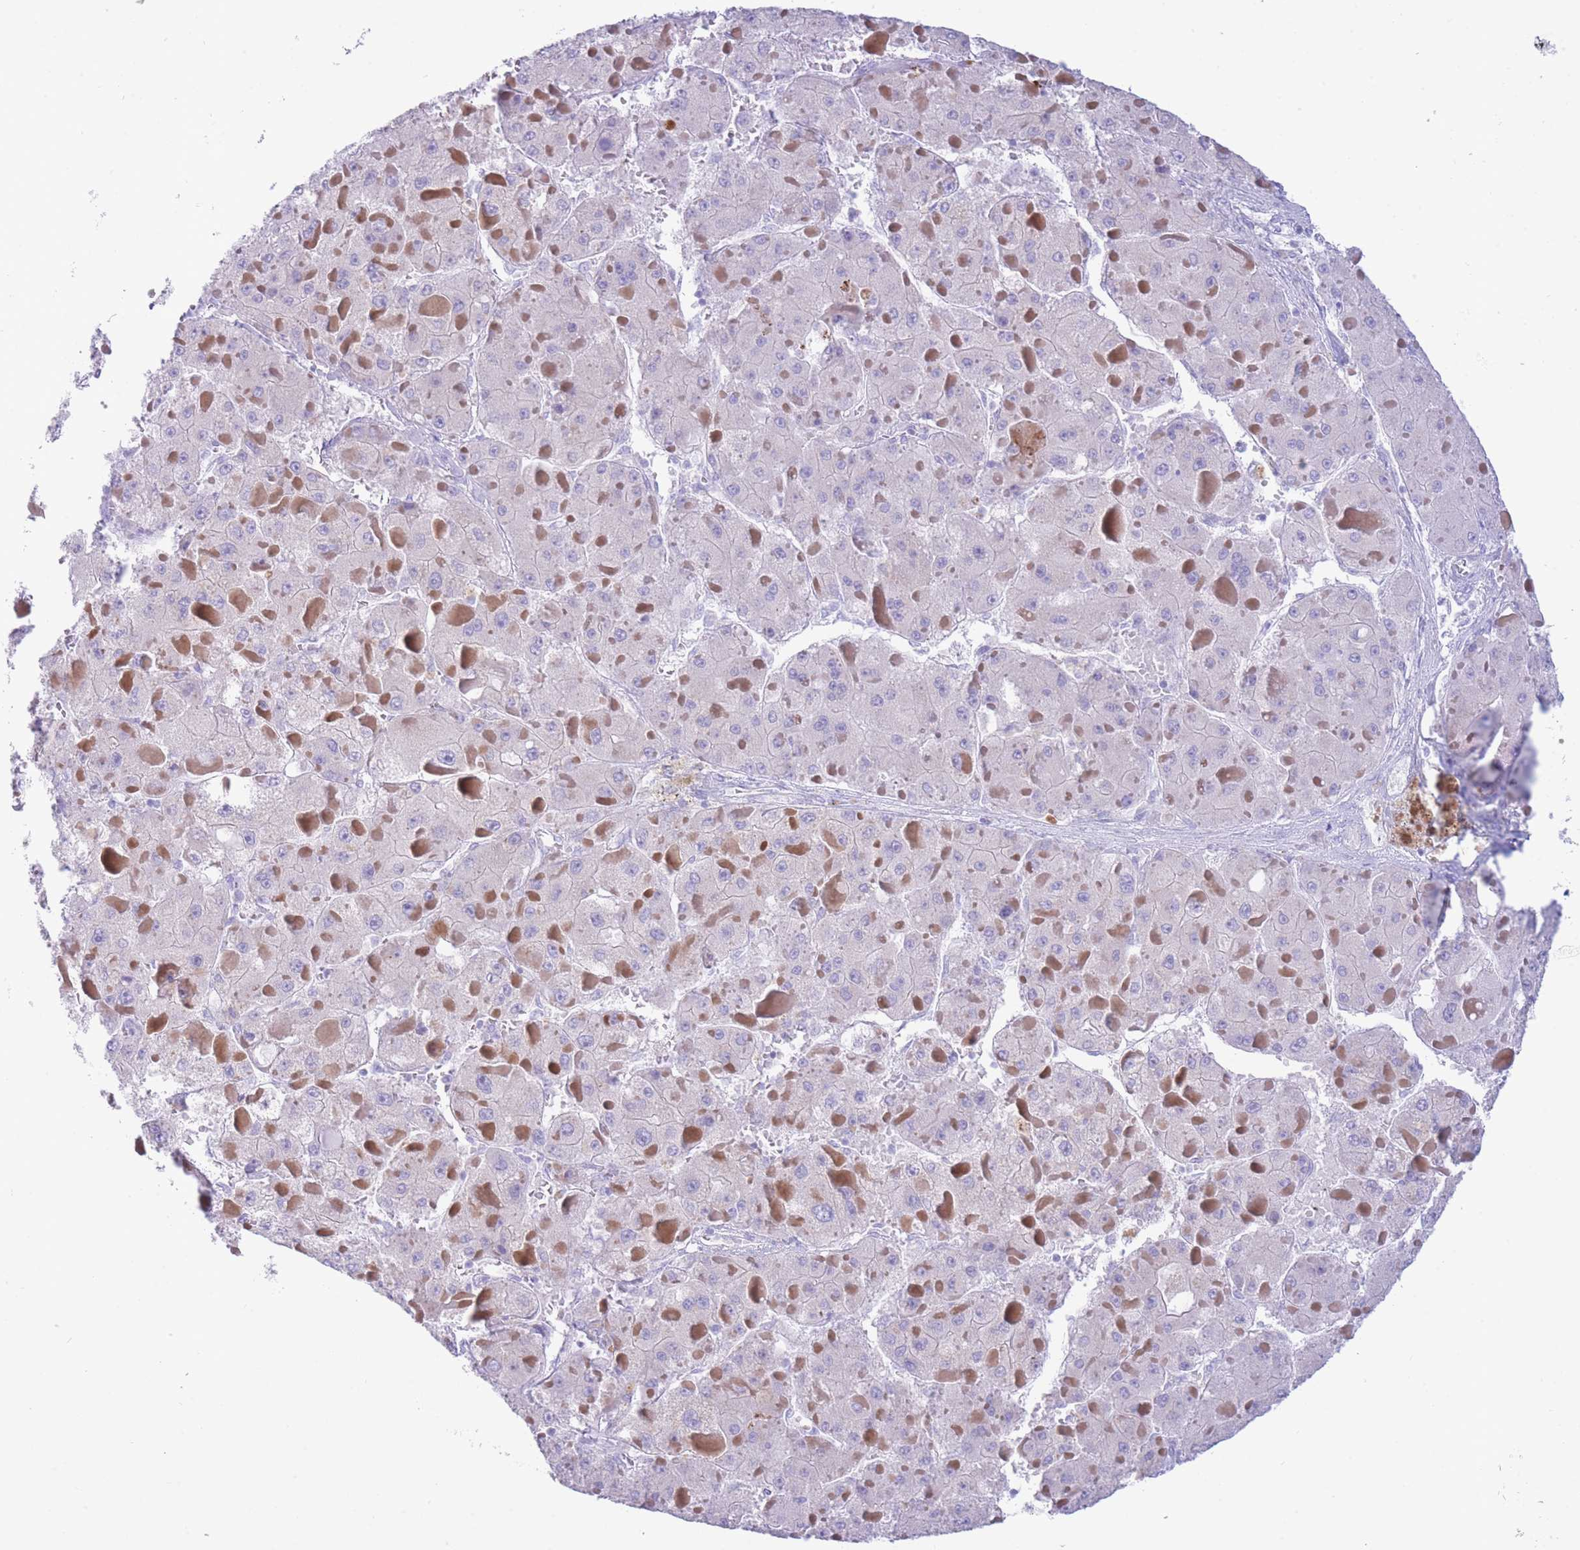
{"staining": {"intensity": "negative", "quantity": "none", "location": "none"}, "tissue": "liver cancer", "cell_type": "Tumor cells", "image_type": "cancer", "snomed": [{"axis": "morphology", "description": "Carcinoma, Hepatocellular, NOS"}, {"axis": "topography", "description": "Liver"}], "caption": "The histopathology image exhibits no significant staining in tumor cells of hepatocellular carcinoma (liver).", "gene": "VWA8", "patient": {"sex": "female", "age": 73}}